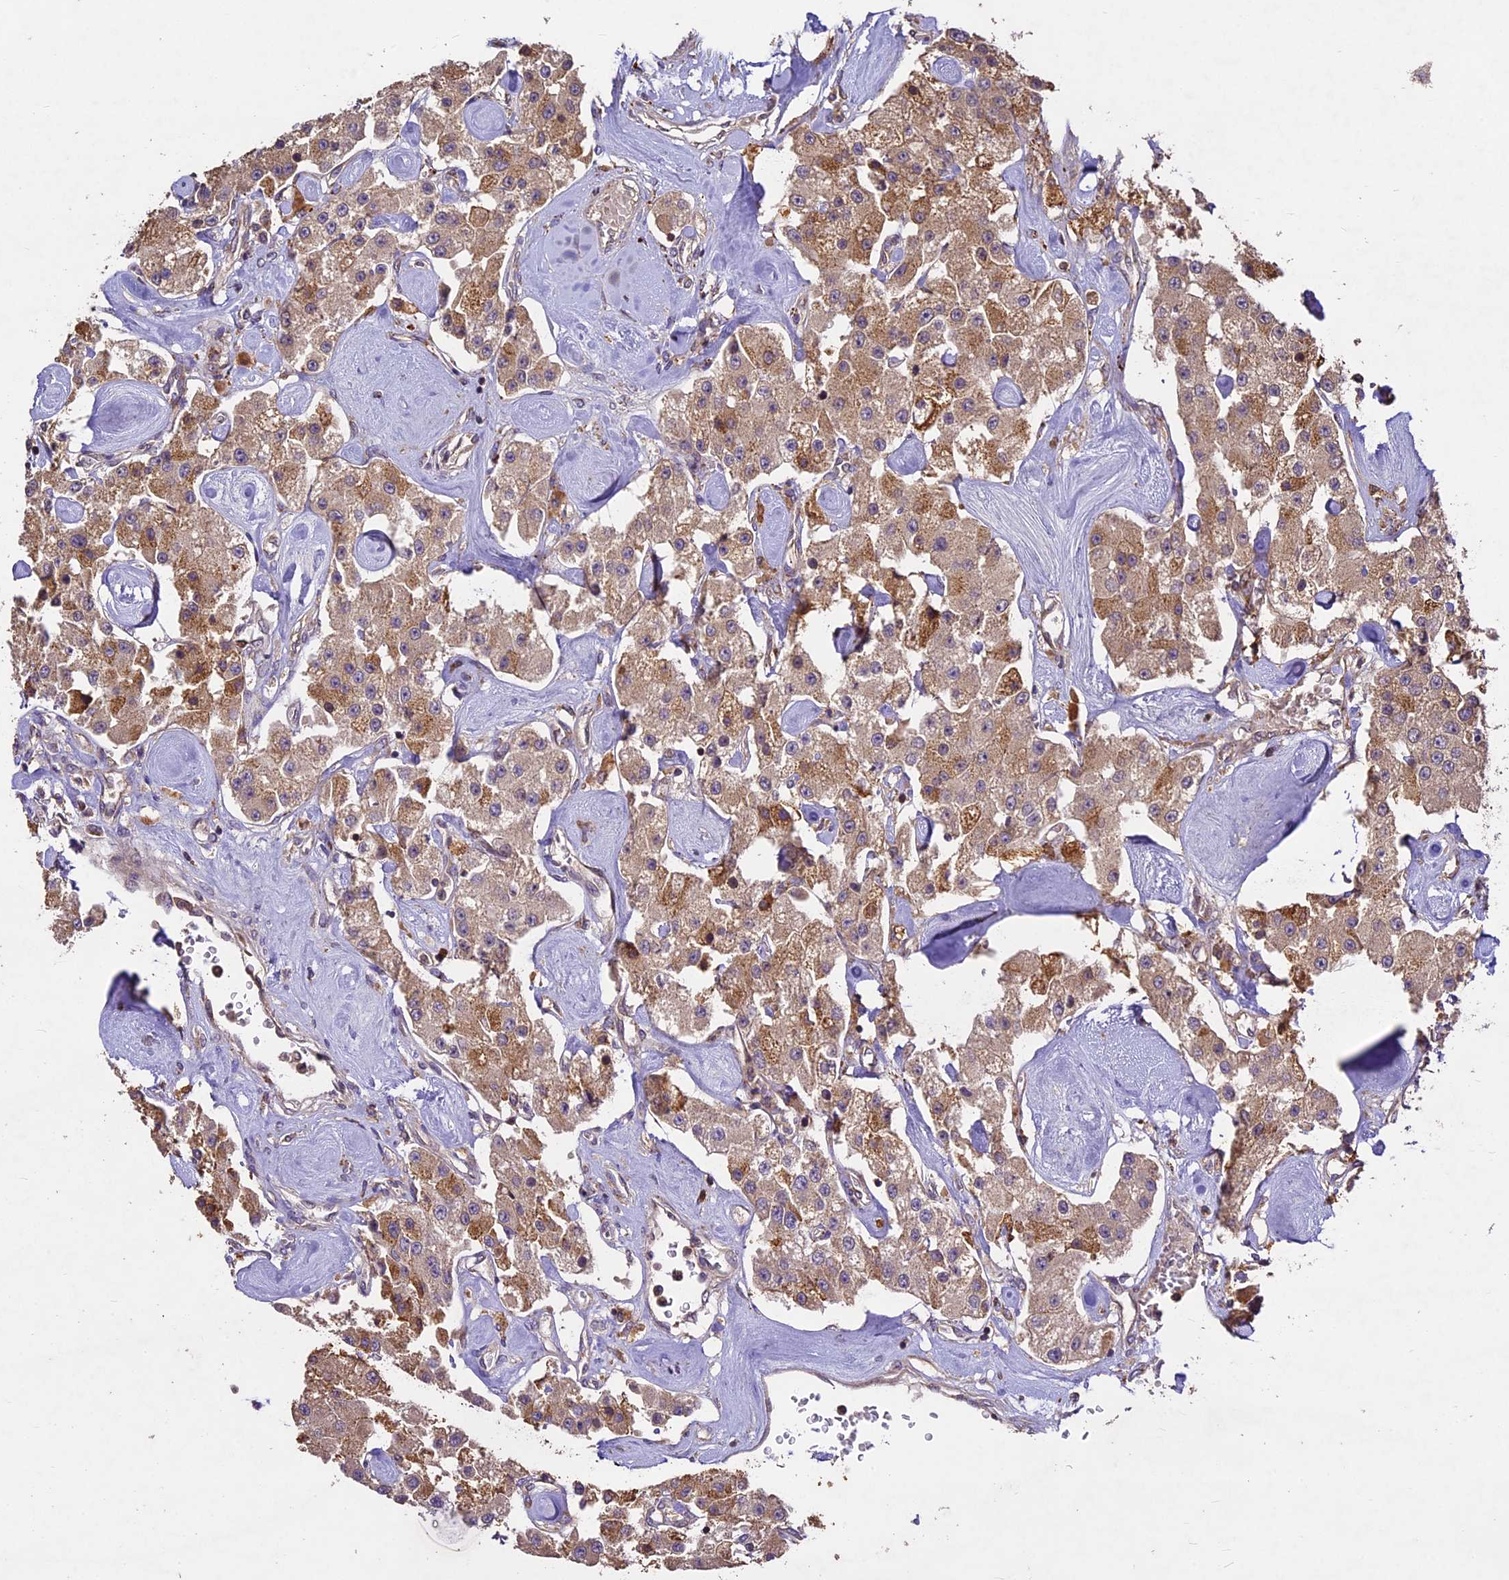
{"staining": {"intensity": "moderate", "quantity": ">75%", "location": "cytoplasmic/membranous"}, "tissue": "carcinoid", "cell_type": "Tumor cells", "image_type": "cancer", "snomed": [{"axis": "morphology", "description": "Carcinoid, malignant, NOS"}, {"axis": "topography", "description": "Pancreas"}], "caption": "This micrograph displays immunohistochemistry (IHC) staining of malignant carcinoid, with medium moderate cytoplasmic/membranous expression in approximately >75% of tumor cells.", "gene": "BRAP", "patient": {"sex": "male", "age": 41}}